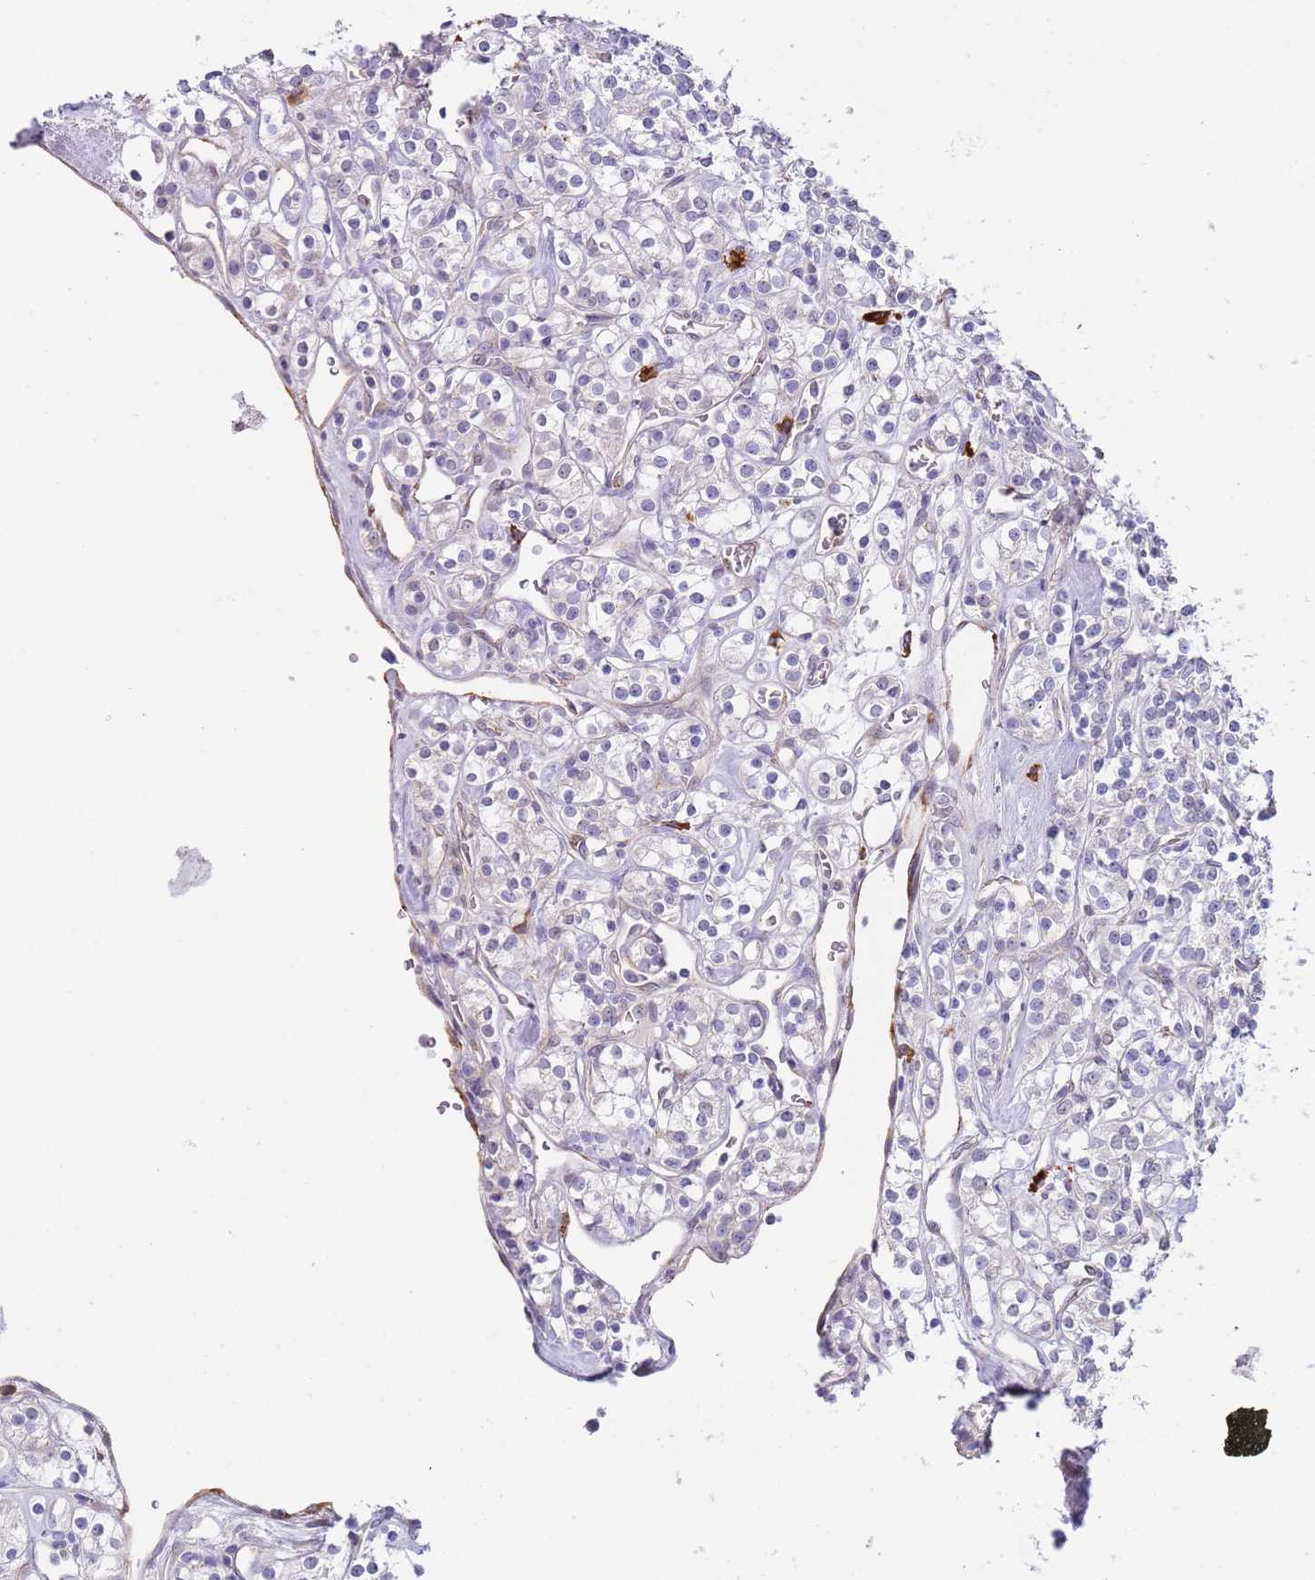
{"staining": {"intensity": "negative", "quantity": "none", "location": "none"}, "tissue": "renal cancer", "cell_type": "Tumor cells", "image_type": "cancer", "snomed": [{"axis": "morphology", "description": "Adenocarcinoma, NOS"}, {"axis": "topography", "description": "Kidney"}], "caption": "Immunohistochemical staining of renal adenocarcinoma displays no significant expression in tumor cells. (IHC, brightfield microscopy, high magnification).", "gene": "TNRC6C", "patient": {"sex": "male", "age": 77}}